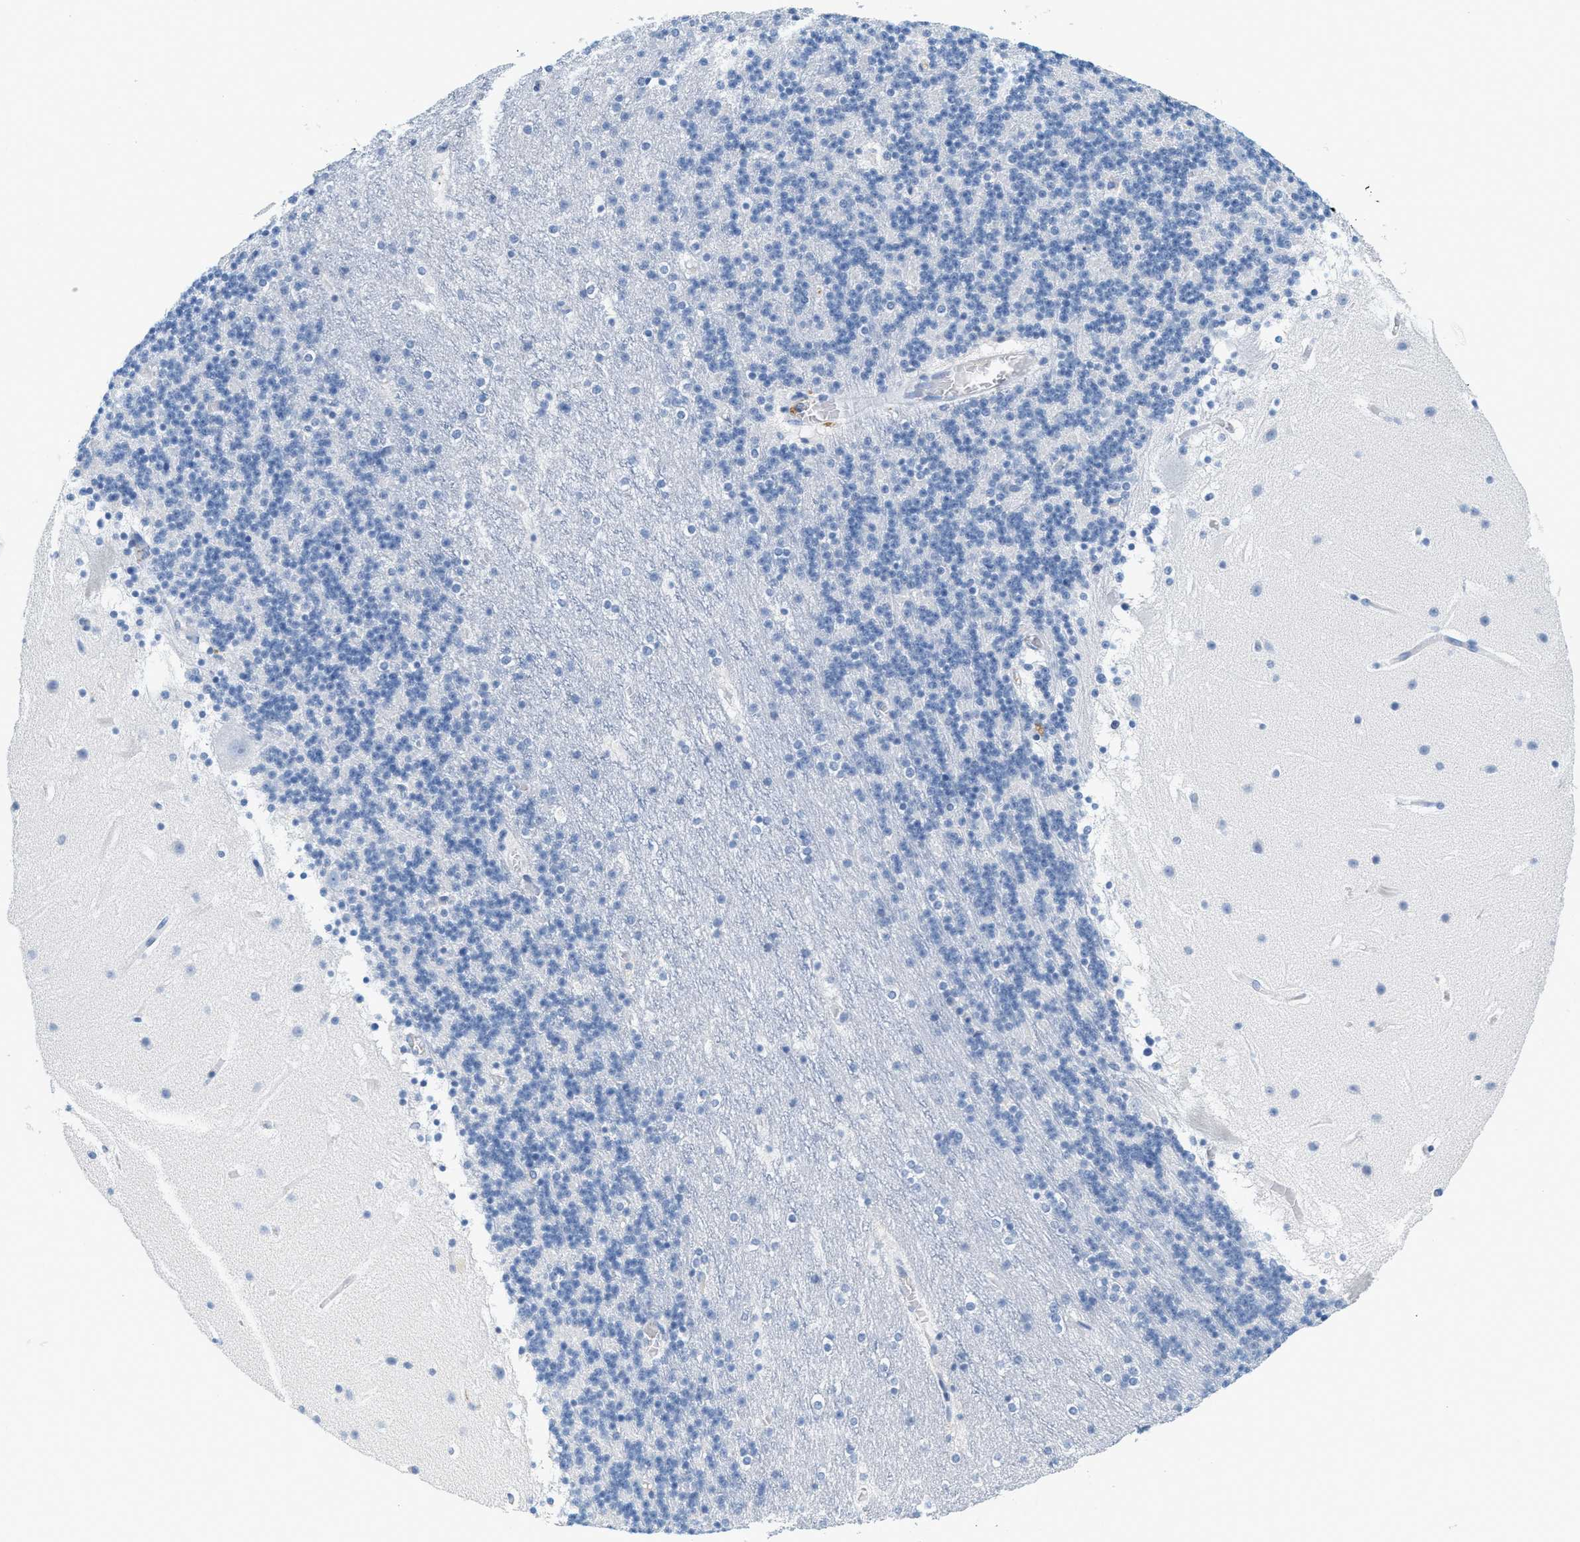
{"staining": {"intensity": "negative", "quantity": "none", "location": "none"}, "tissue": "cerebellum", "cell_type": "Cells in granular layer", "image_type": "normal", "snomed": [{"axis": "morphology", "description": "Normal tissue, NOS"}, {"axis": "topography", "description": "Cerebellum"}], "caption": "The immunohistochemistry (IHC) photomicrograph has no significant staining in cells in granular layer of cerebellum. (DAB immunohistochemistry (IHC) with hematoxylin counter stain).", "gene": "LCN2", "patient": {"sex": "male", "age": 45}}